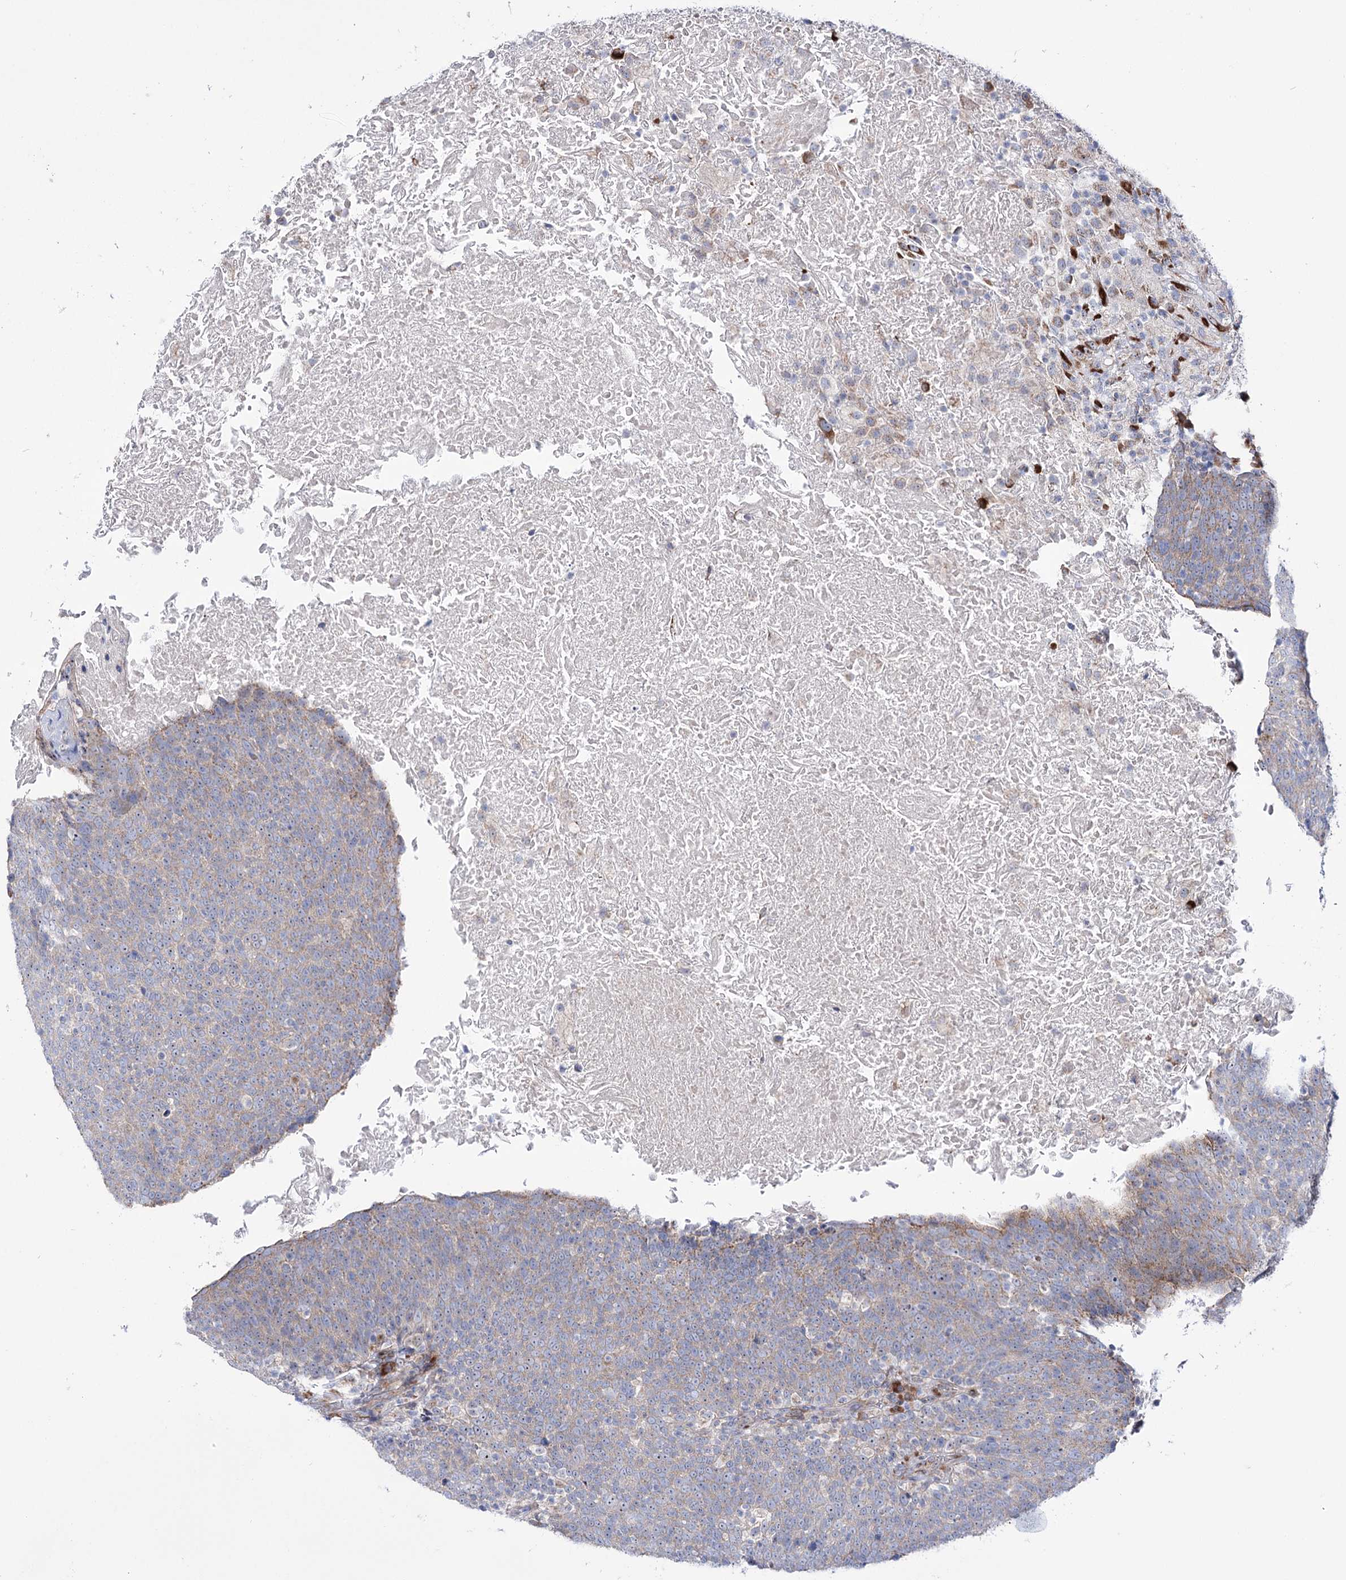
{"staining": {"intensity": "weak", "quantity": "<25%", "location": "cytoplasmic/membranous"}, "tissue": "head and neck cancer", "cell_type": "Tumor cells", "image_type": "cancer", "snomed": [{"axis": "morphology", "description": "Squamous cell carcinoma, NOS"}, {"axis": "morphology", "description": "Squamous cell carcinoma, metastatic, NOS"}, {"axis": "topography", "description": "Lymph node"}, {"axis": "topography", "description": "Head-Neck"}], "caption": "High magnification brightfield microscopy of head and neck cancer (metastatic squamous cell carcinoma) stained with DAB (3,3'-diaminobenzidine) (brown) and counterstained with hematoxylin (blue): tumor cells show no significant staining.", "gene": "METTL5", "patient": {"sex": "male", "age": 62}}